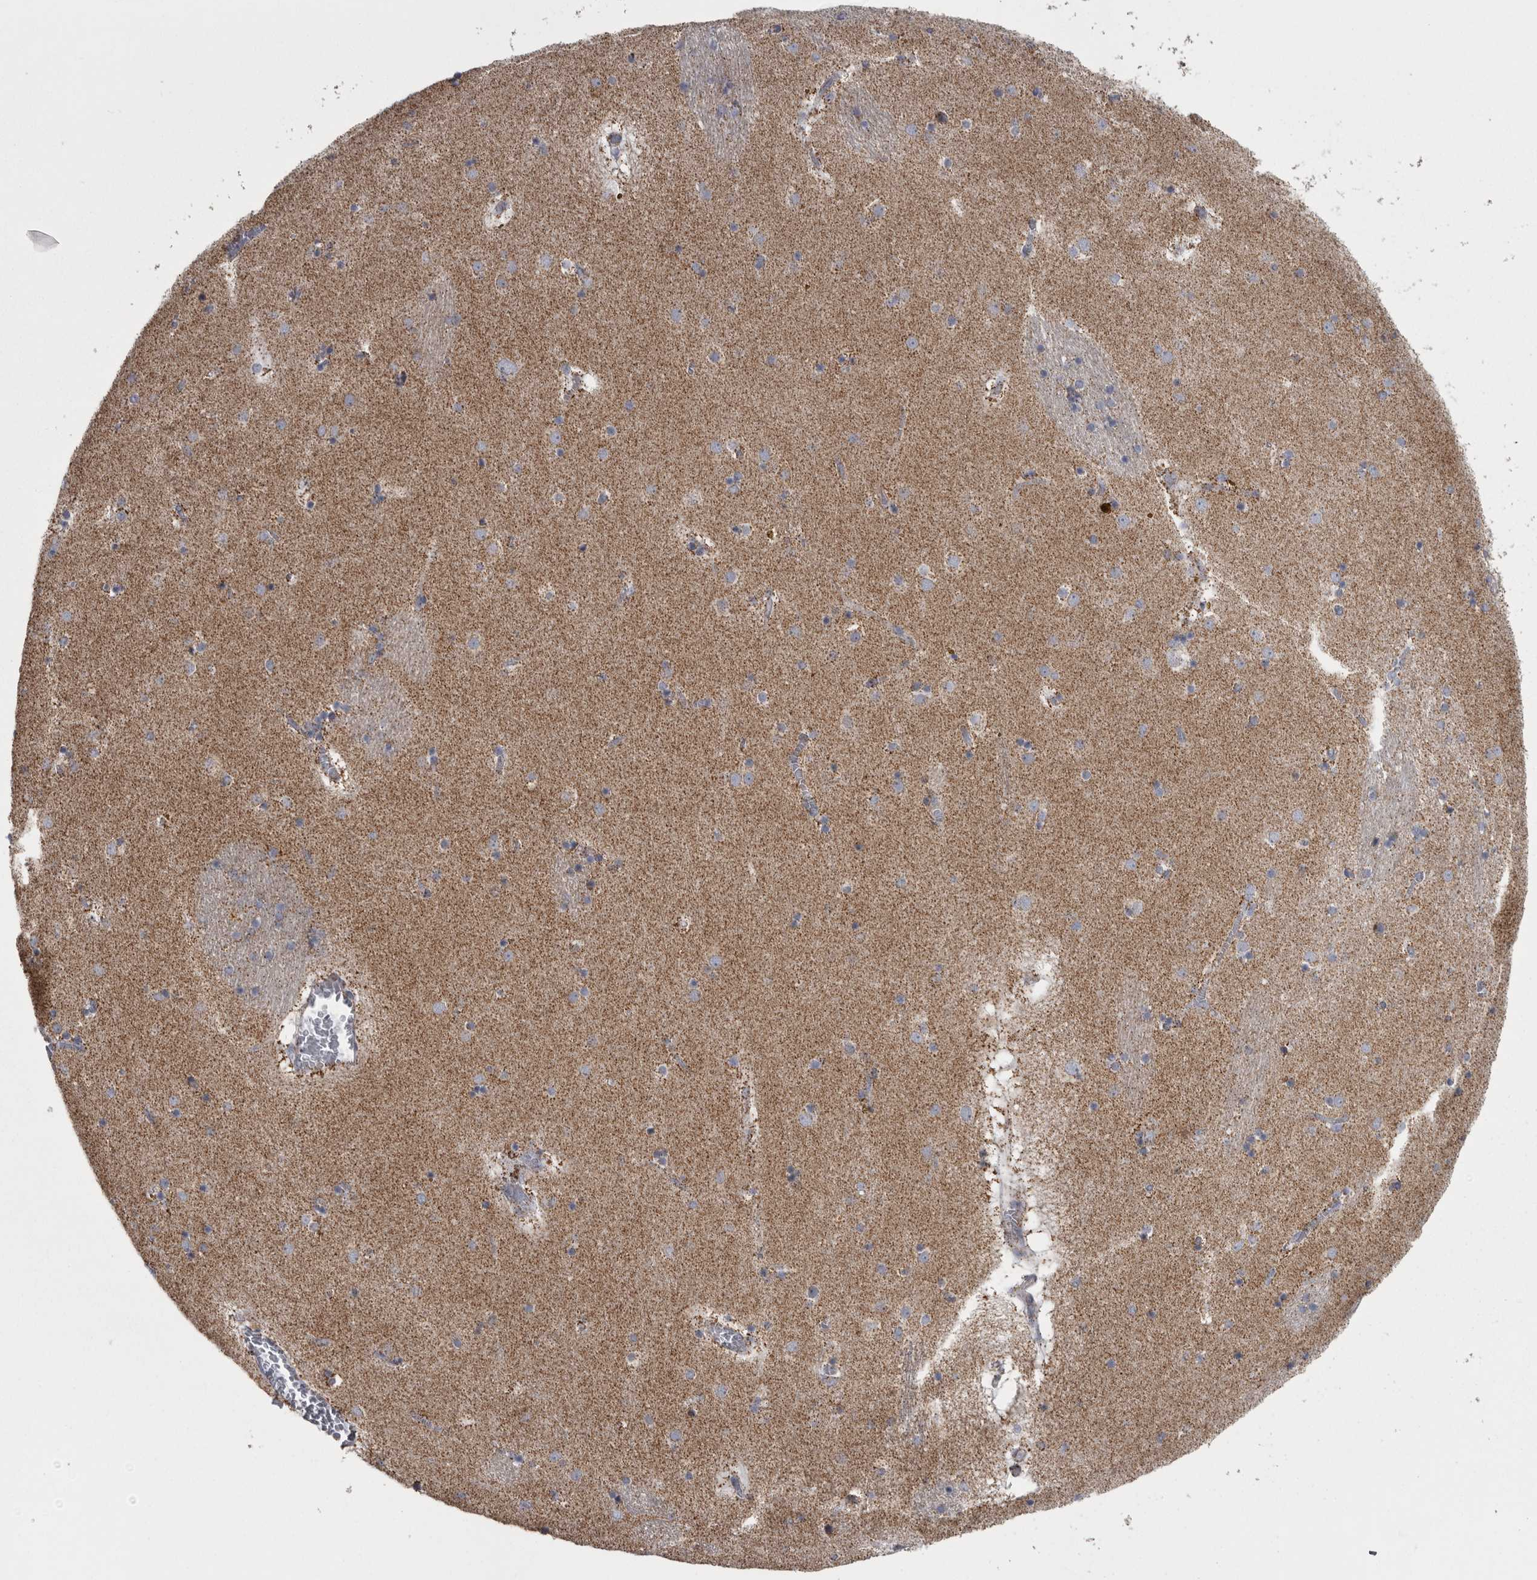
{"staining": {"intensity": "negative", "quantity": "none", "location": "none"}, "tissue": "caudate", "cell_type": "Glial cells", "image_type": "normal", "snomed": [{"axis": "morphology", "description": "Normal tissue, NOS"}, {"axis": "topography", "description": "Lateral ventricle wall"}], "caption": "IHC image of normal caudate stained for a protein (brown), which reveals no staining in glial cells.", "gene": "DBT", "patient": {"sex": "male", "age": 70}}